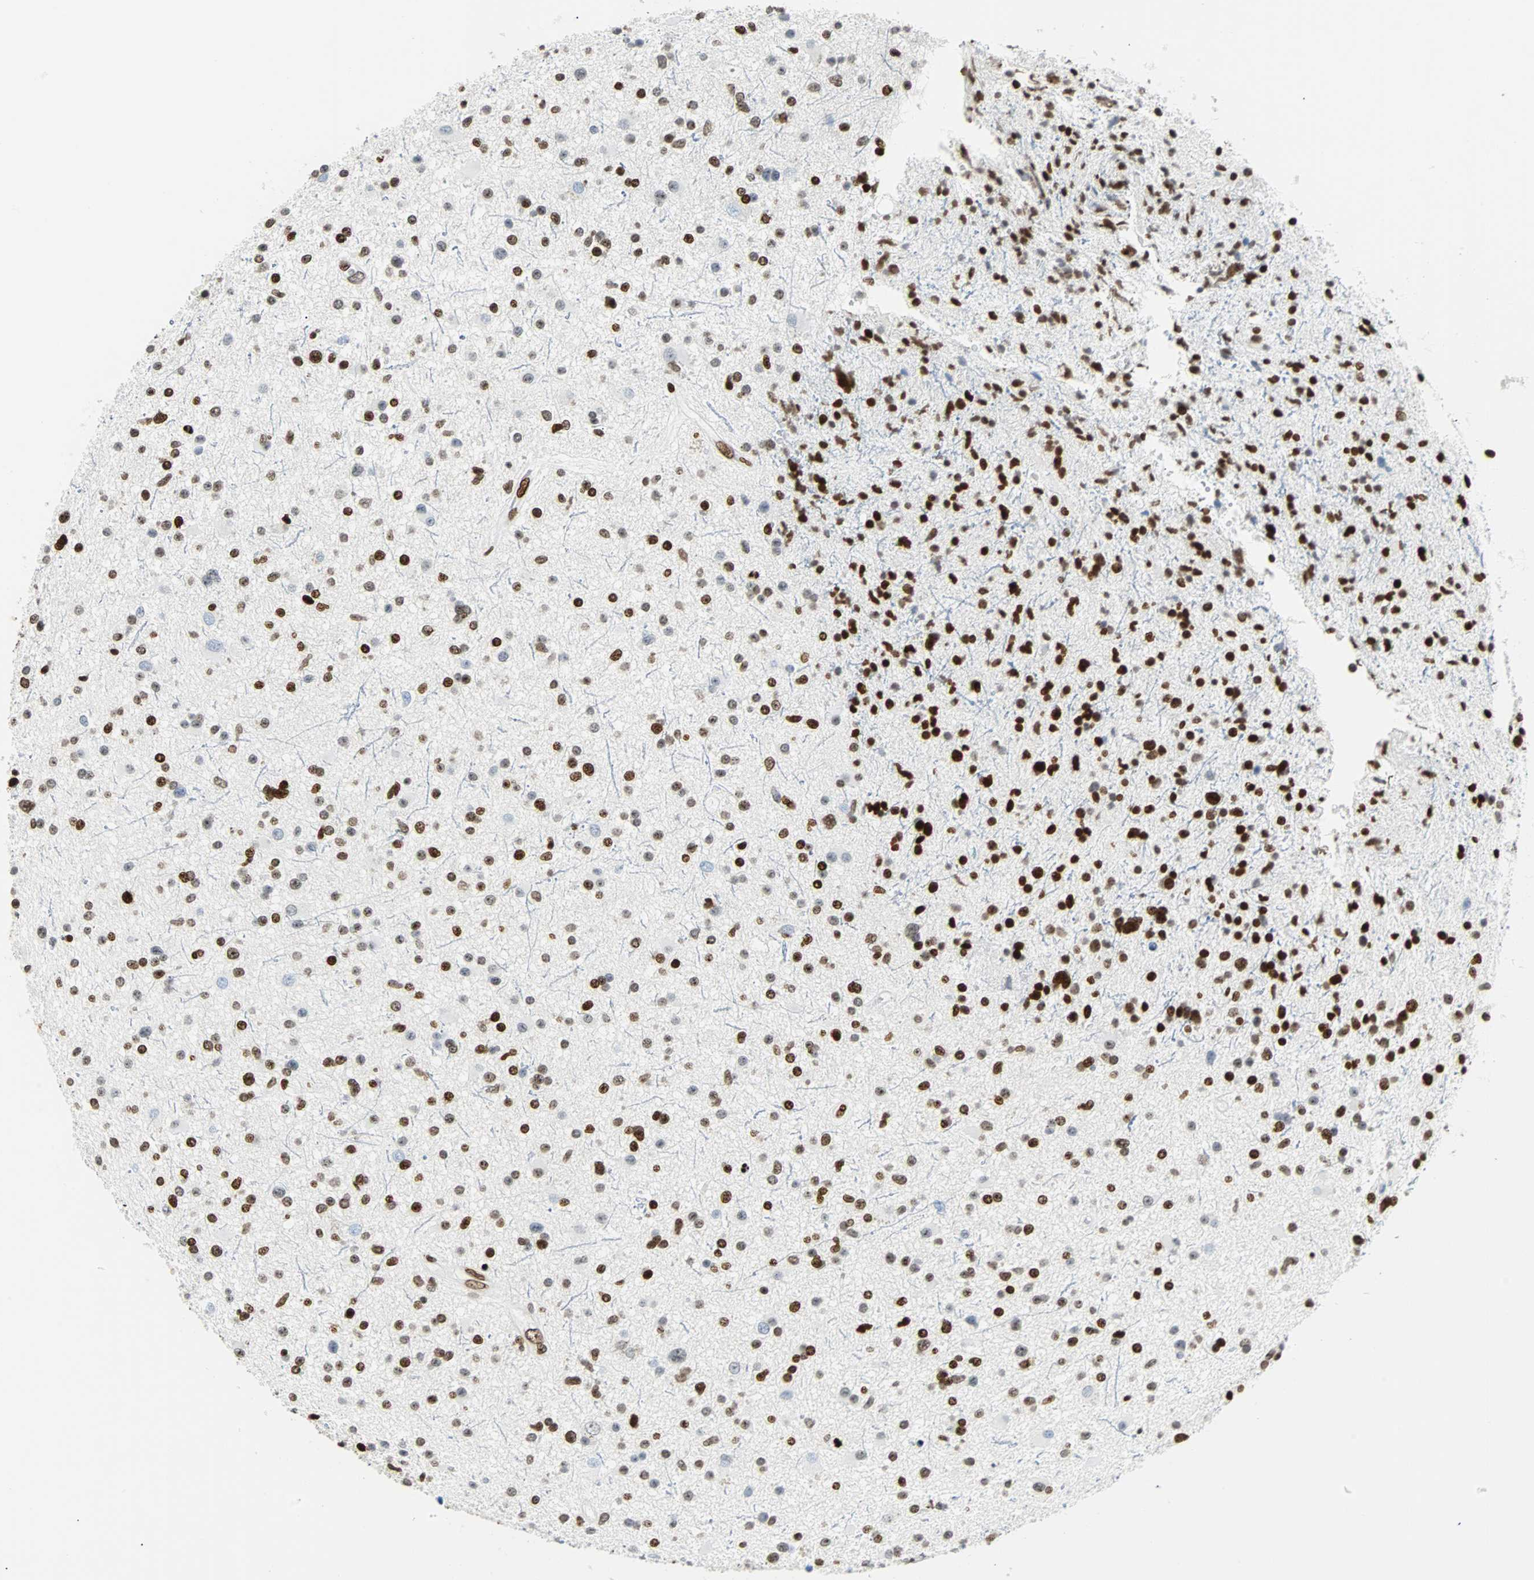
{"staining": {"intensity": "strong", "quantity": "25%-75%", "location": "nuclear"}, "tissue": "glioma", "cell_type": "Tumor cells", "image_type": "cancer", "snomed": [{"axis": "morphology", "description": "Glioma, malignant, High grade"}, {"axis": "topography", "description": "Brain"}], "caption": "Protein analysis of high-grade glioma (malignant) tissue reveals strong nuclear positivity in approximately 25%-75% of tumor cells.", "gene": "ZNF131", "patient": {"sex": "male", "age": 33}}